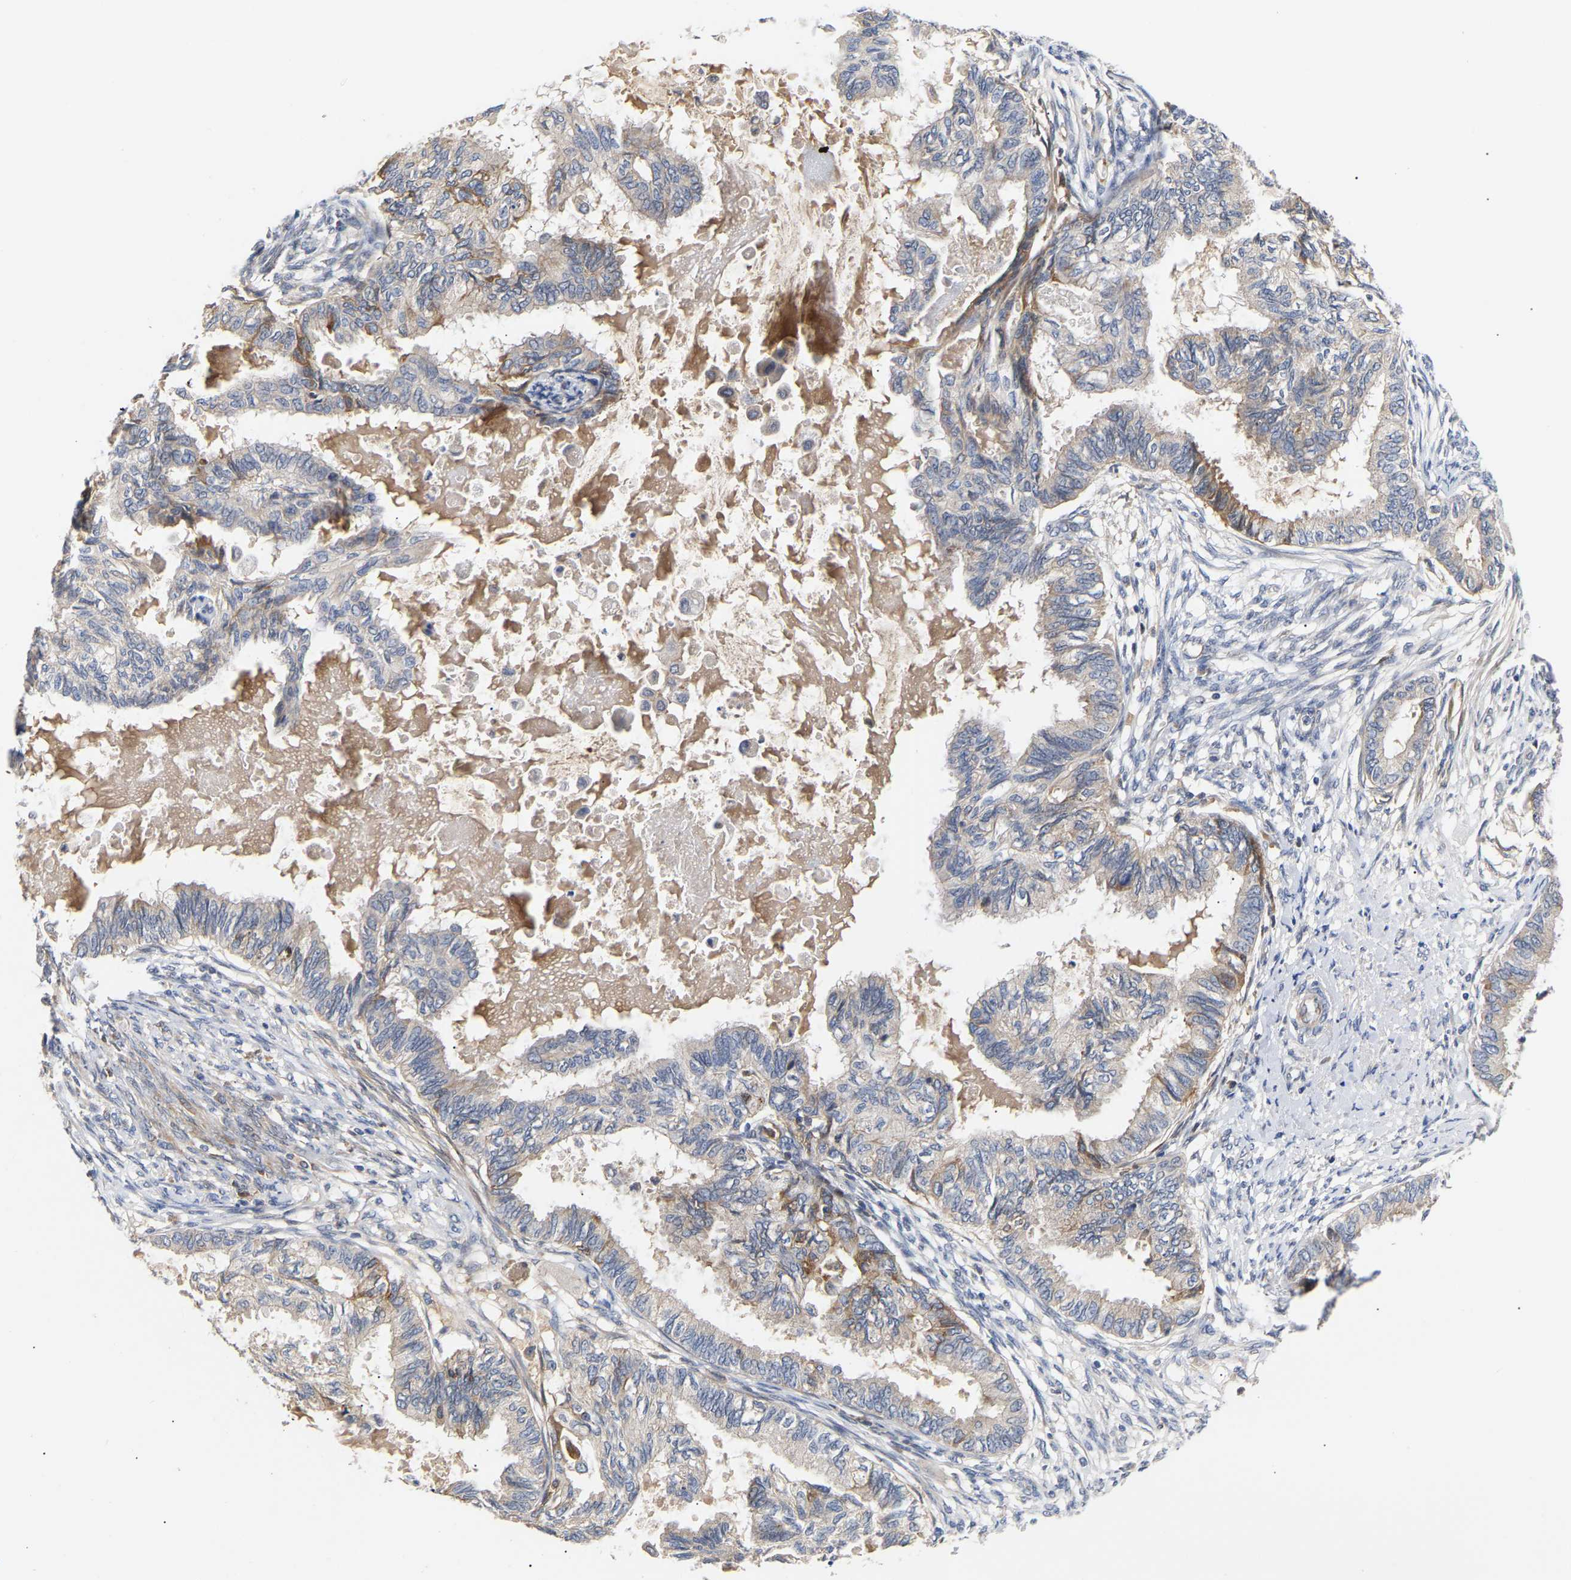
{"staining": {"intensity": "weak", "quantity": "<25%", "location": "cytoplasmic/membranous"}, "tissue": "cervical cancer", "cell_type": "Tumor cells", "image_type": "cancer", "snomed": [{"axis": "morphology", "description": "Normal tissue, NOS"}, {"axis": "morphology", "description": "Adenocarcinoma, NOS"}, {"axis": "topography", "description": "Cervix"}, {"axis": "topography", "description": "Endometrium"}], "caption": "Image shows no significant protein expression in tumor cells of cervical cancer.", "gene": "KASH5", "patient": {"sex": "female", "age": 86}}